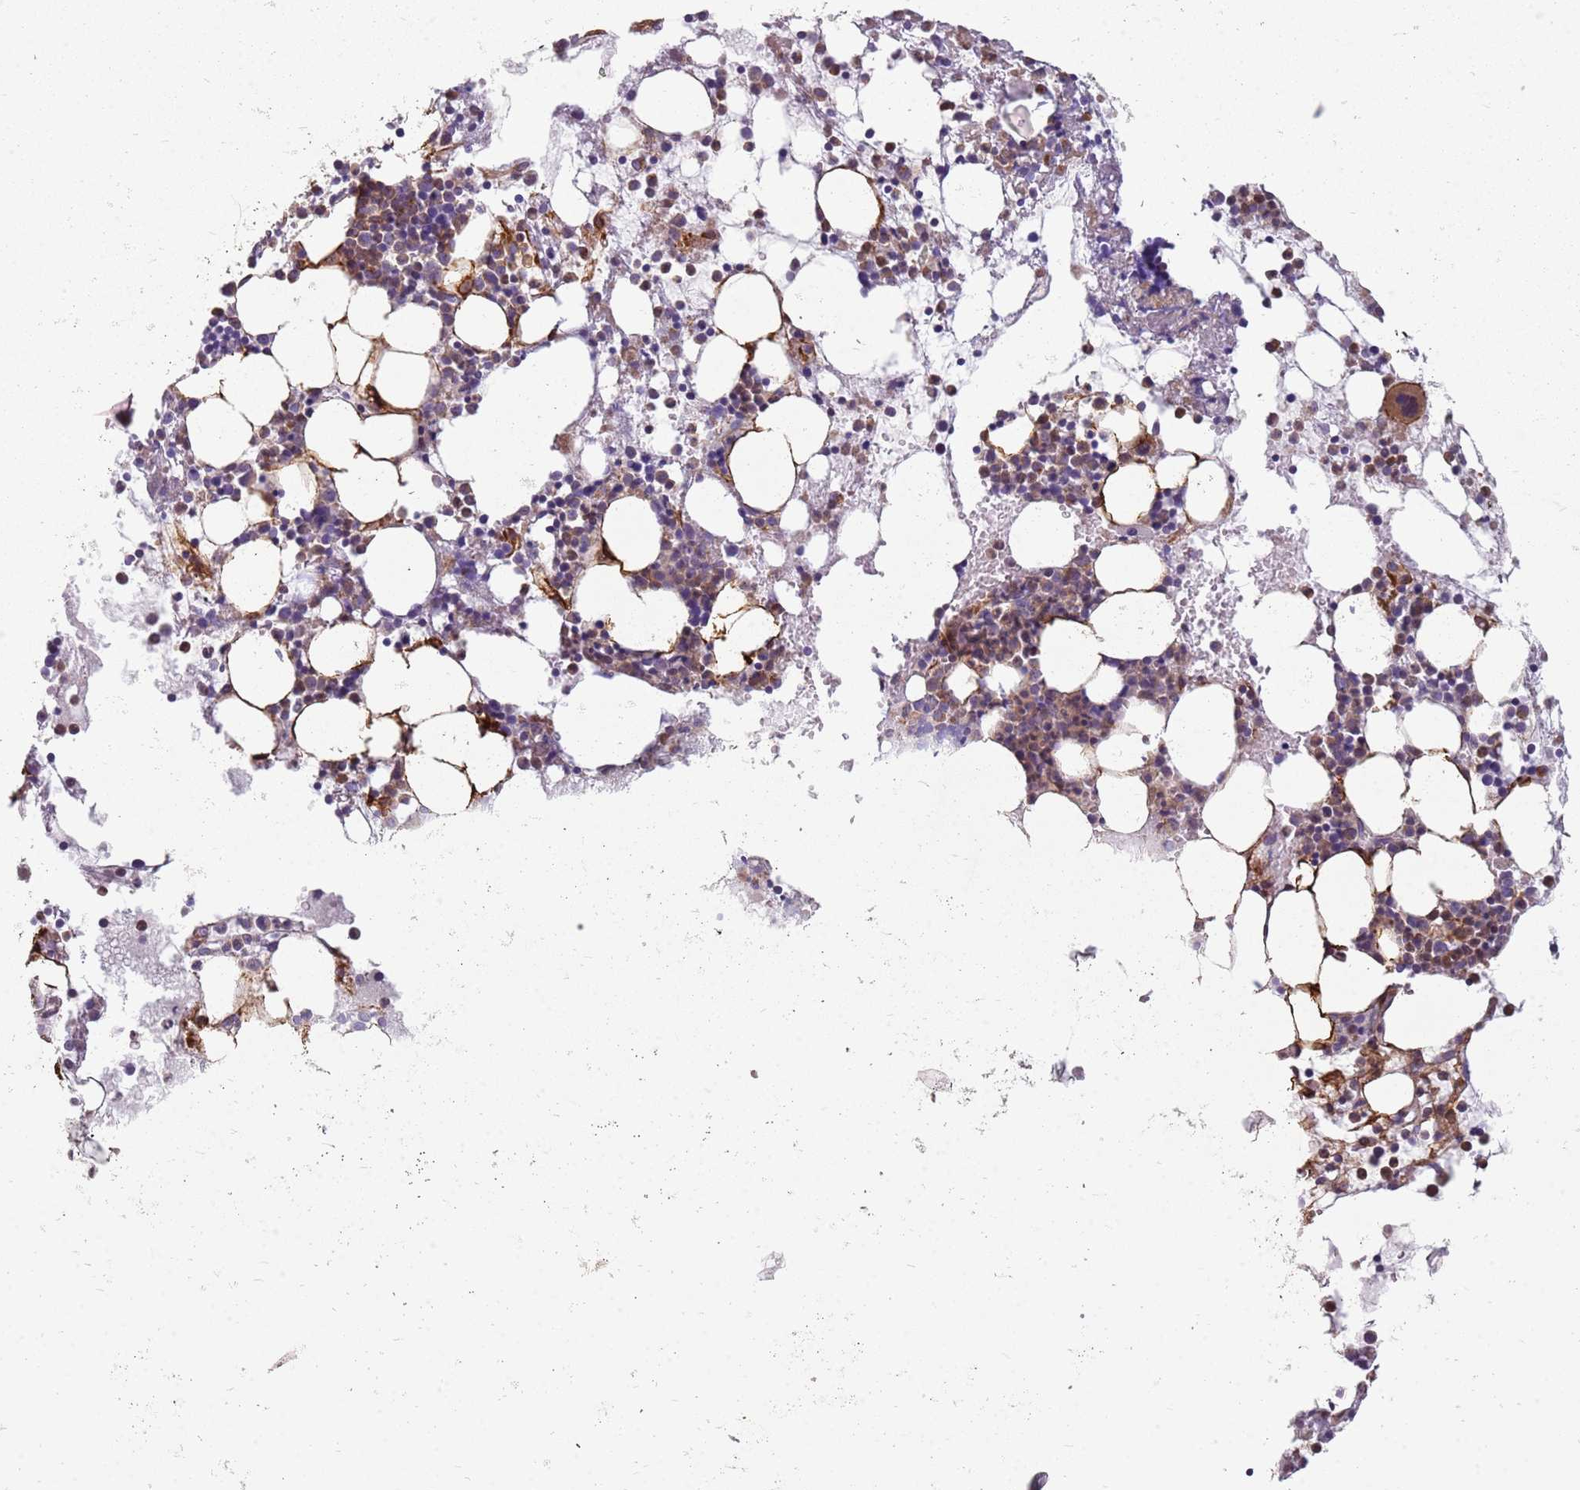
{"staining": {"intensity": "moderate", "quantity": "<25%", "location": "cytoplasmic/membranous"}, "tissue": "bone marrow", "cell_type": "Hematopoietic cells", "image_type": "normal", "snomed": [{"axis": "morphology", "description": "Normal tissue, NOS"}, {"axis": "topography", "description": "Bone marrow"}], "caption": "A micrograph of human bone marrow stained for a protein displays moderate cytoplasmic/membranous brown staining in hematopoietic cells. The protein is stained brown, and the nuclei are stained in blue (DAB (3,3'-diaminobenzidine) IHC with brightfield microscopy, high magnification).", "gene": "PVRIG", "patient": {"sex": "male", "age": 22}}